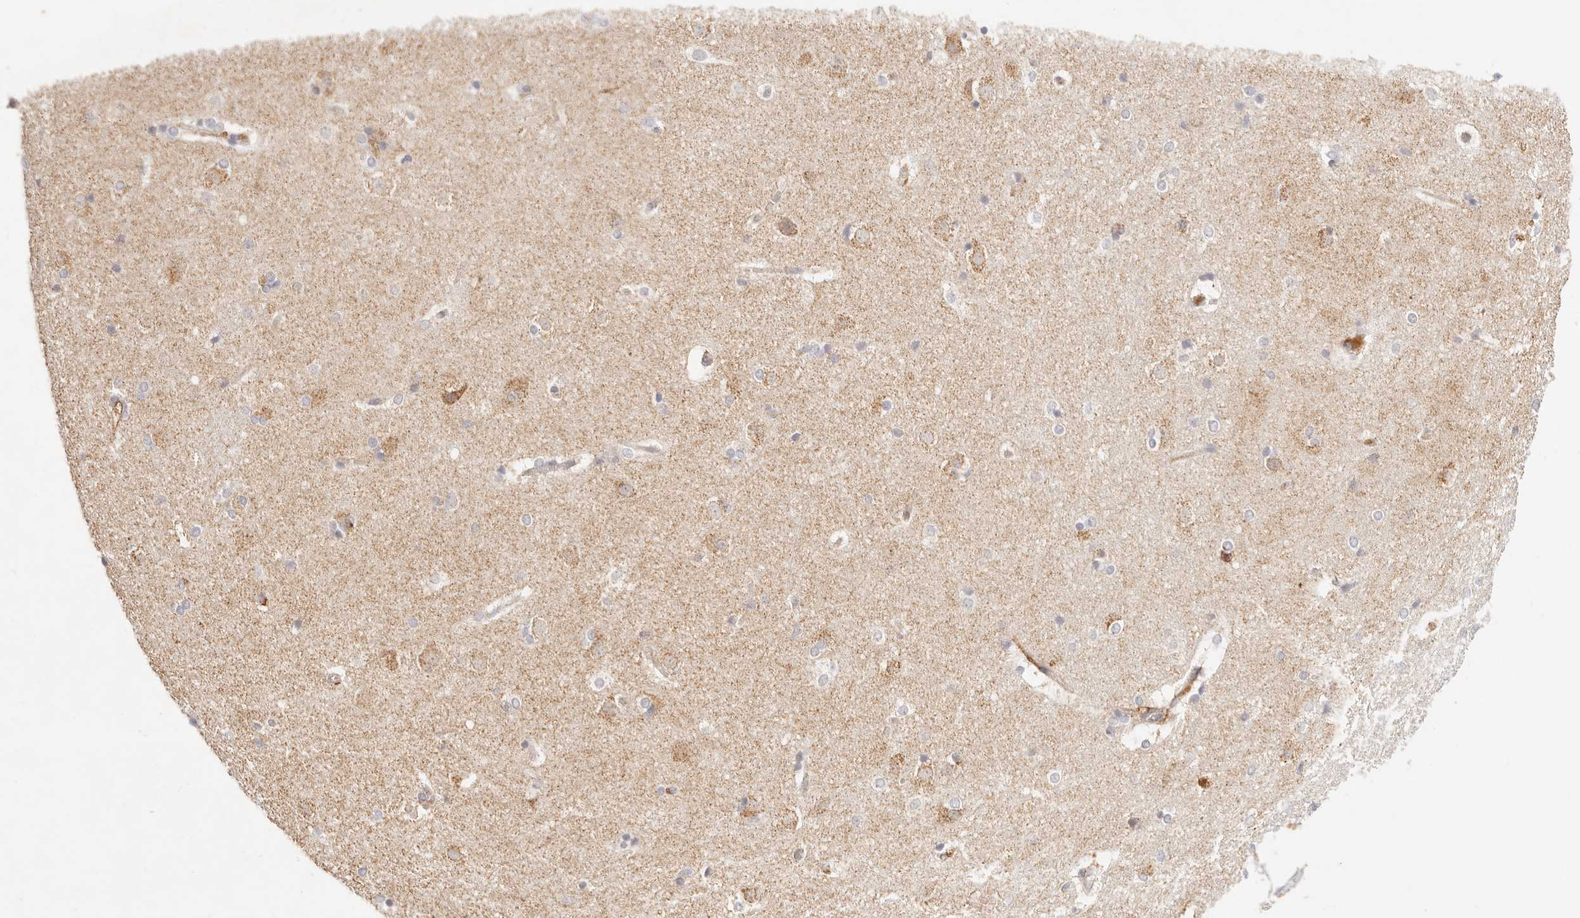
{"staining": {"intensity": "negative", "quantity": "none", "location": "none"}, "tissue": "caudate", "cell_type": "Glial cells", "image_type": "normal", "snomed": [{"axis": "morphology", "description": "Normal tissue, NOS"}, {"axis": "topography", "description": "Lateral ventricle wall"}], "caption": "This micrograph is of unremarkable caudate stained with IHC to label a protein in brown with the nuclei are counter-stained blue. There is no positivity in glial cells. (DAB (3,3'-diaminobenzidine) immunohistochemistry (IHC), high magnification).", "gene": "HK2", "patient": {"sex": "female", "age": 19}}